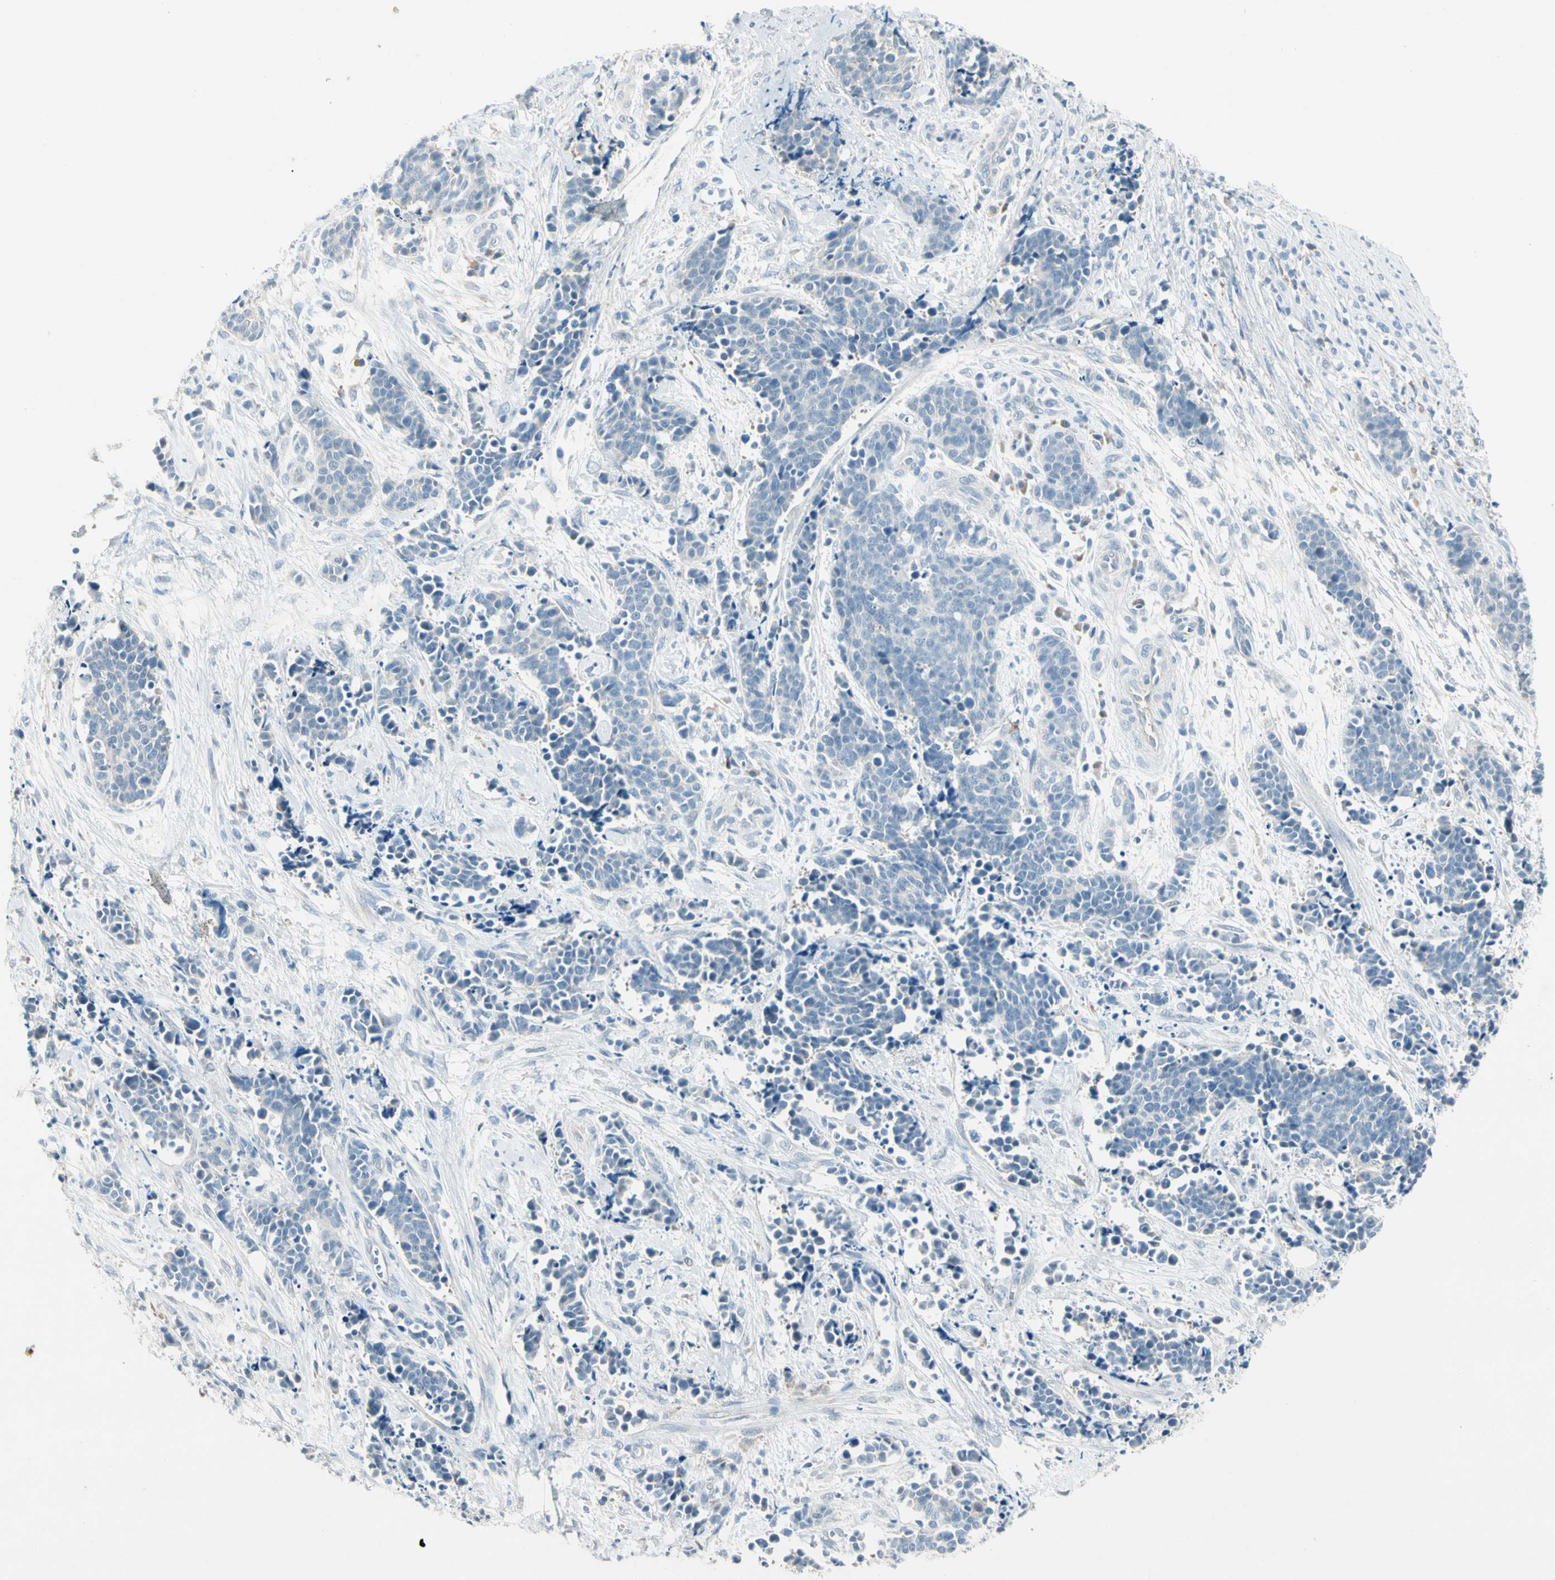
{"staining": {"intensity": "negative", "quantity": "none", "location": "none"}, "tissue": "cervical cancer", "cell_type": "Tumor cells", "image_type": "cancer", "snomed": [{"axis": "morphology", "description": "Squamous cell carcinoma, NOS"}, {"axis": "topography", "description": "Cervix"}], "caption": "Squamous cell carcinoma (cervical) was stained to show a protein in brown. There is no significant expression in tumor cells.", "gene": "SERPIND1", "patient": {"sex": "female", "age": 35}}